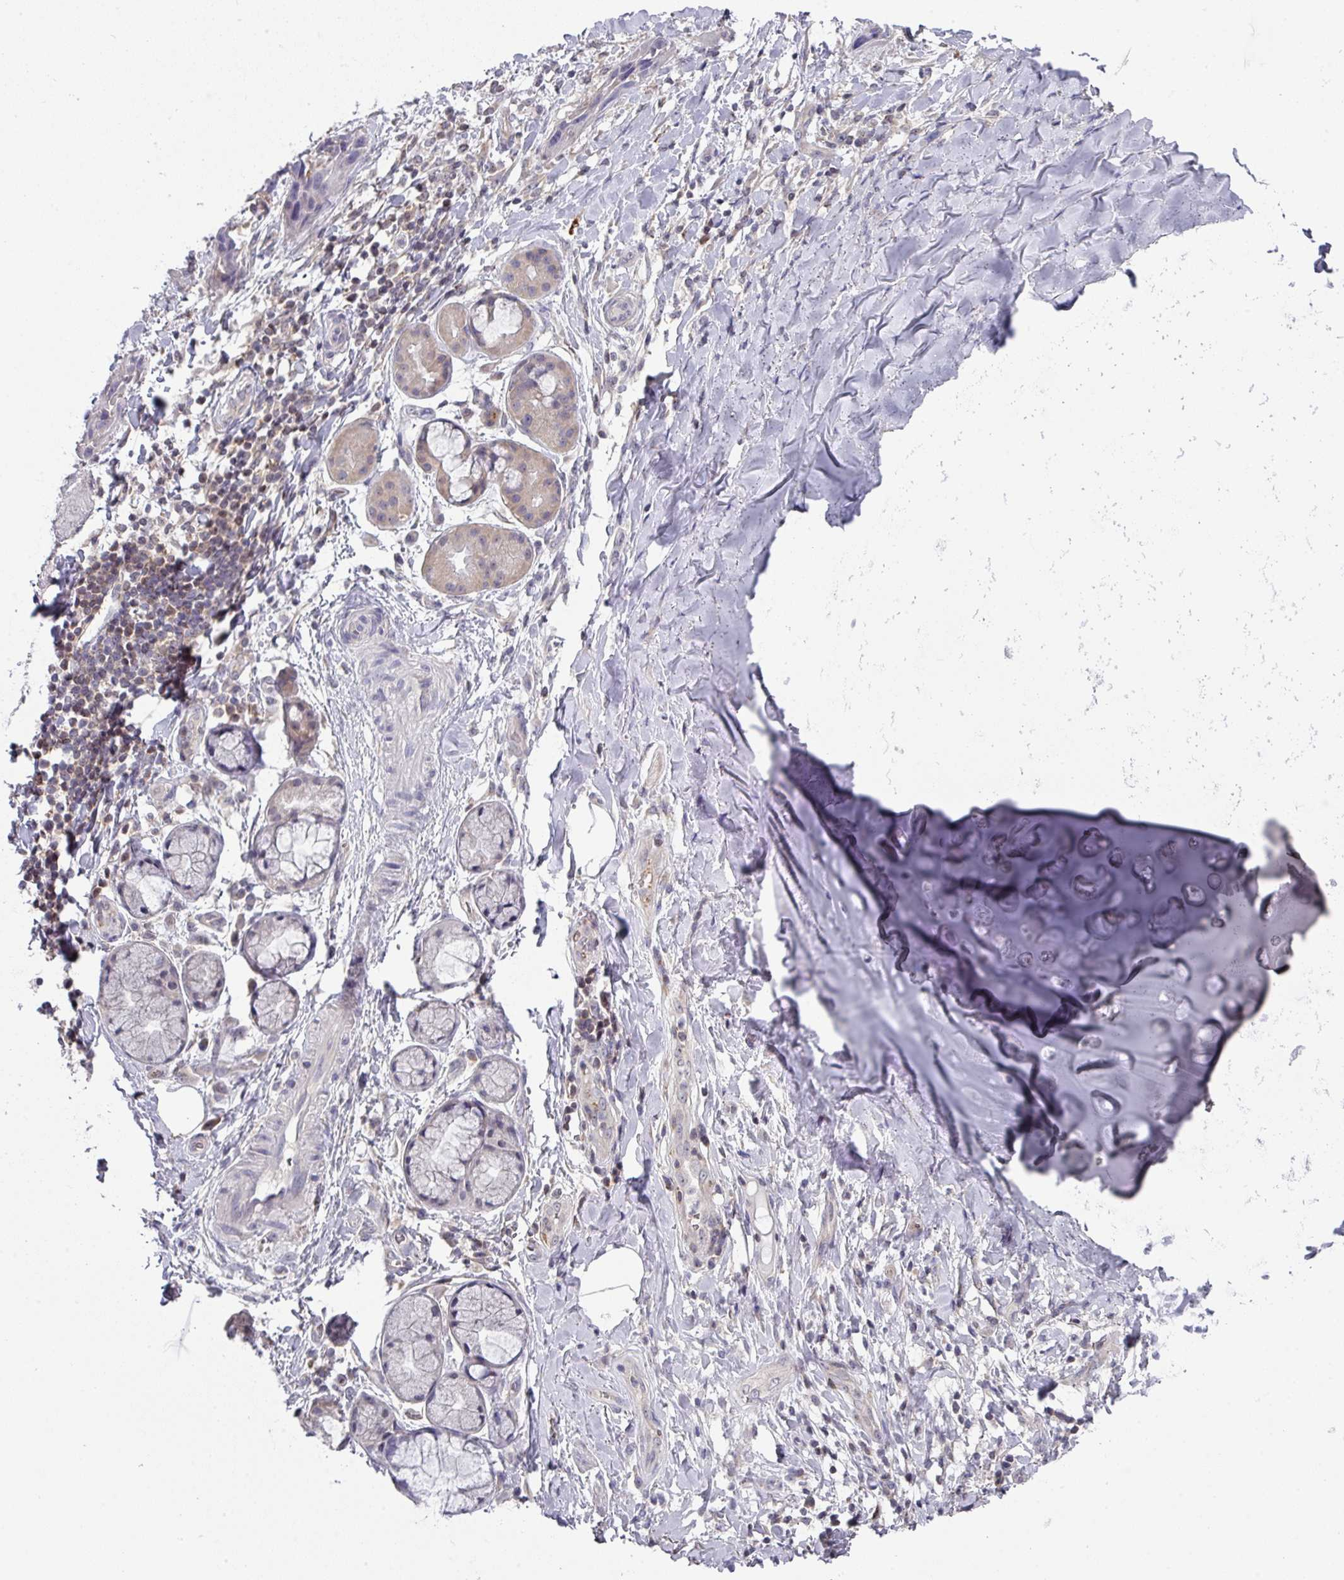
{"staining": {"intensity": "negative", "quantity": "none", "location": "none"}, "tissue": "soft tissue", "cell_type": "Chondrocytes", "image_type": "normal", "snomed": [{"axis": "morphology", "description": "Normal tissue, NOS"}, {"axis": "morphology", "description": "Squamous cell carcinoma, NOS"}, {"axis": "topography", "description": "Bronchus"}, {"axis": "topography", "description": "Lung"}], "caption": "An image of human soft tissue is negative for staining in chondrocytes. (Stains: DAB (3,3'-diaminobenzidine) immunohistochemistry (IHC) with hematoxylin counter stain, Microscopy: brightfield microscopy at high magnification).", "gene": "DCAF12L1", "patient": {"sex": "female", "age": 70}}